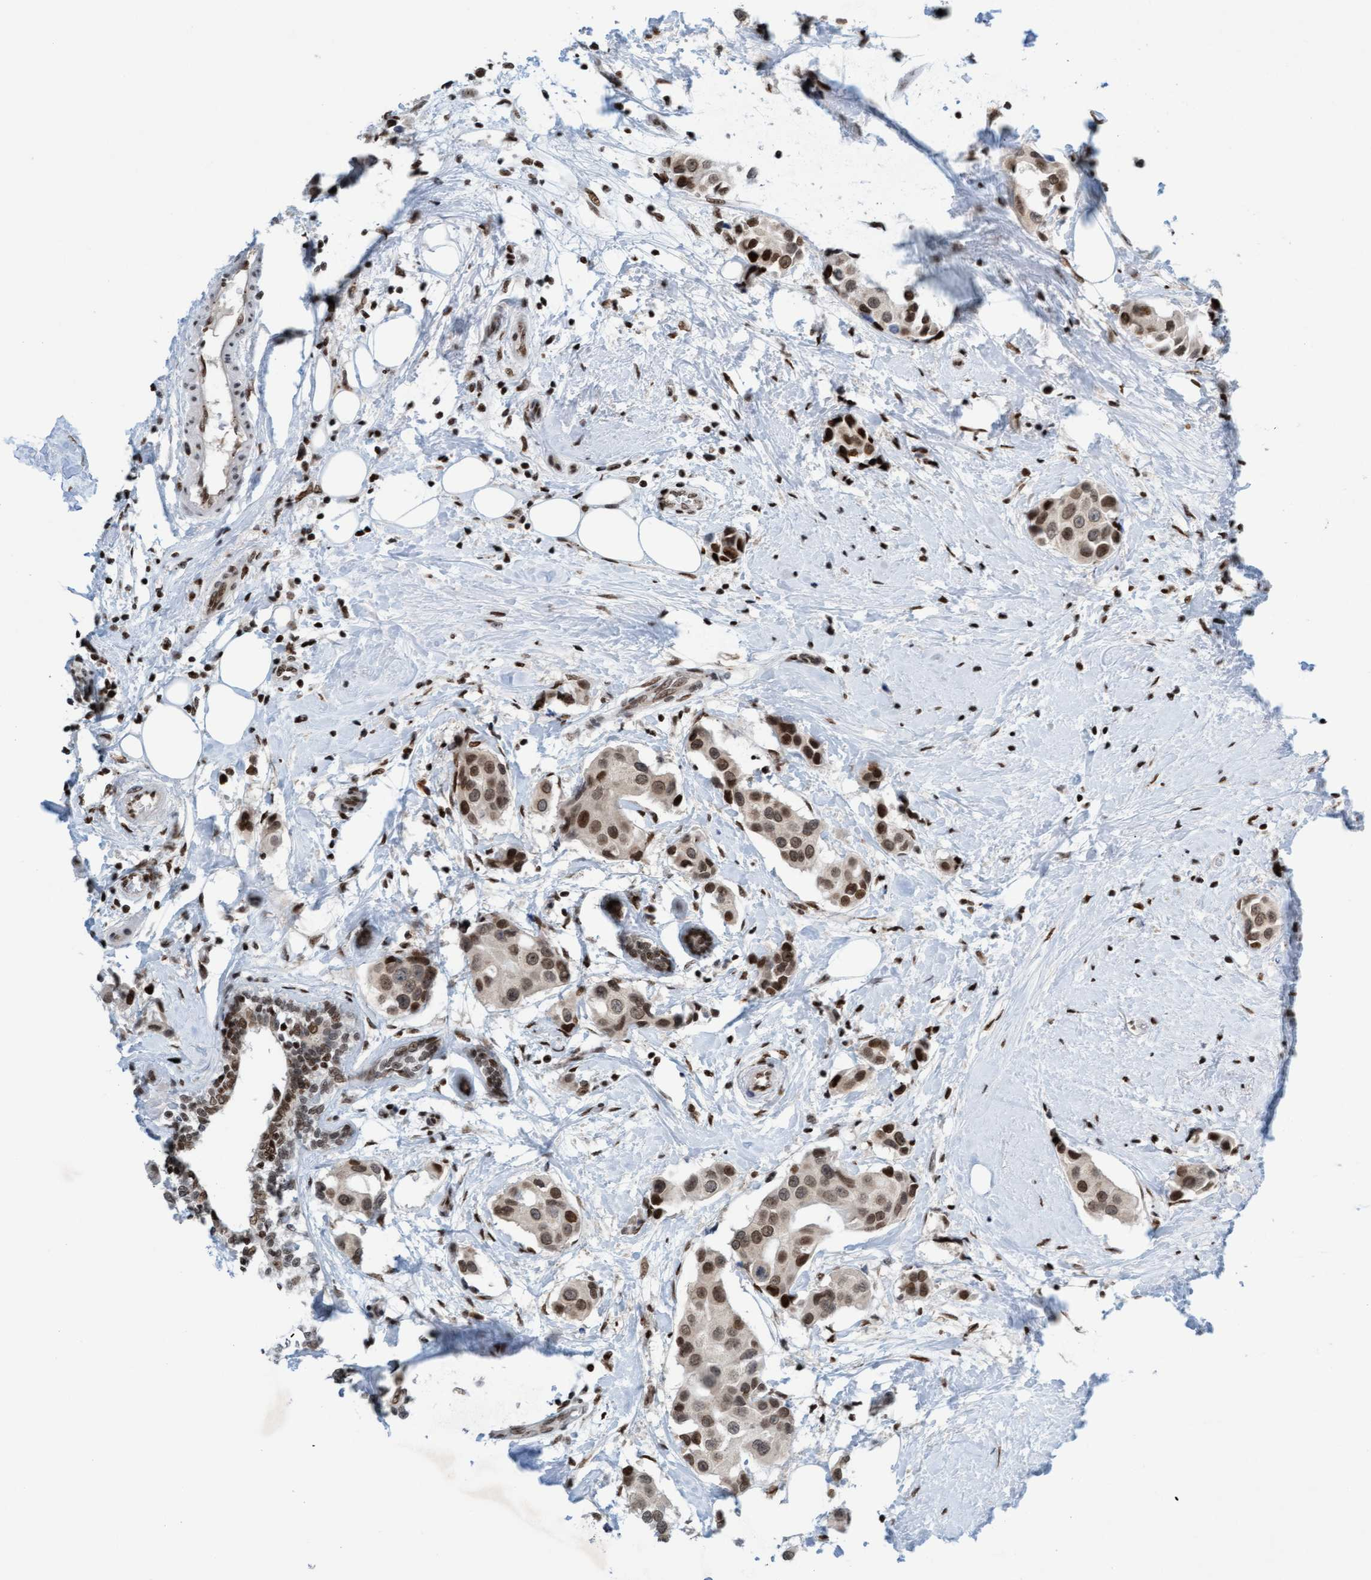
{"staining": {"intensity": "moderate", "quantity": ">75%", "location": "nuclear"}, "tissue": "breast cancer", "cell_type": "Tumor cells", "image_type": "cancer", "snomed": [{"axis": "morphology", "description": "Normal tissue, NOS"}, {"axis": "morphology", "description": "Duct carcinoma"}, {"axis": "topography", "description": "Breast"}], "caption": "High-magnification brightfield microscopy of breast cancer stained with DAB (3,3'-diaminobenzidine) (brown) and counterstained with hematoxylin (blue). tumor cells exhibit moderate nuclear staining is identified in approximately>75% of cells.", "gene": "GLRX2", "patient": {"sex": "female", "age": 39}}